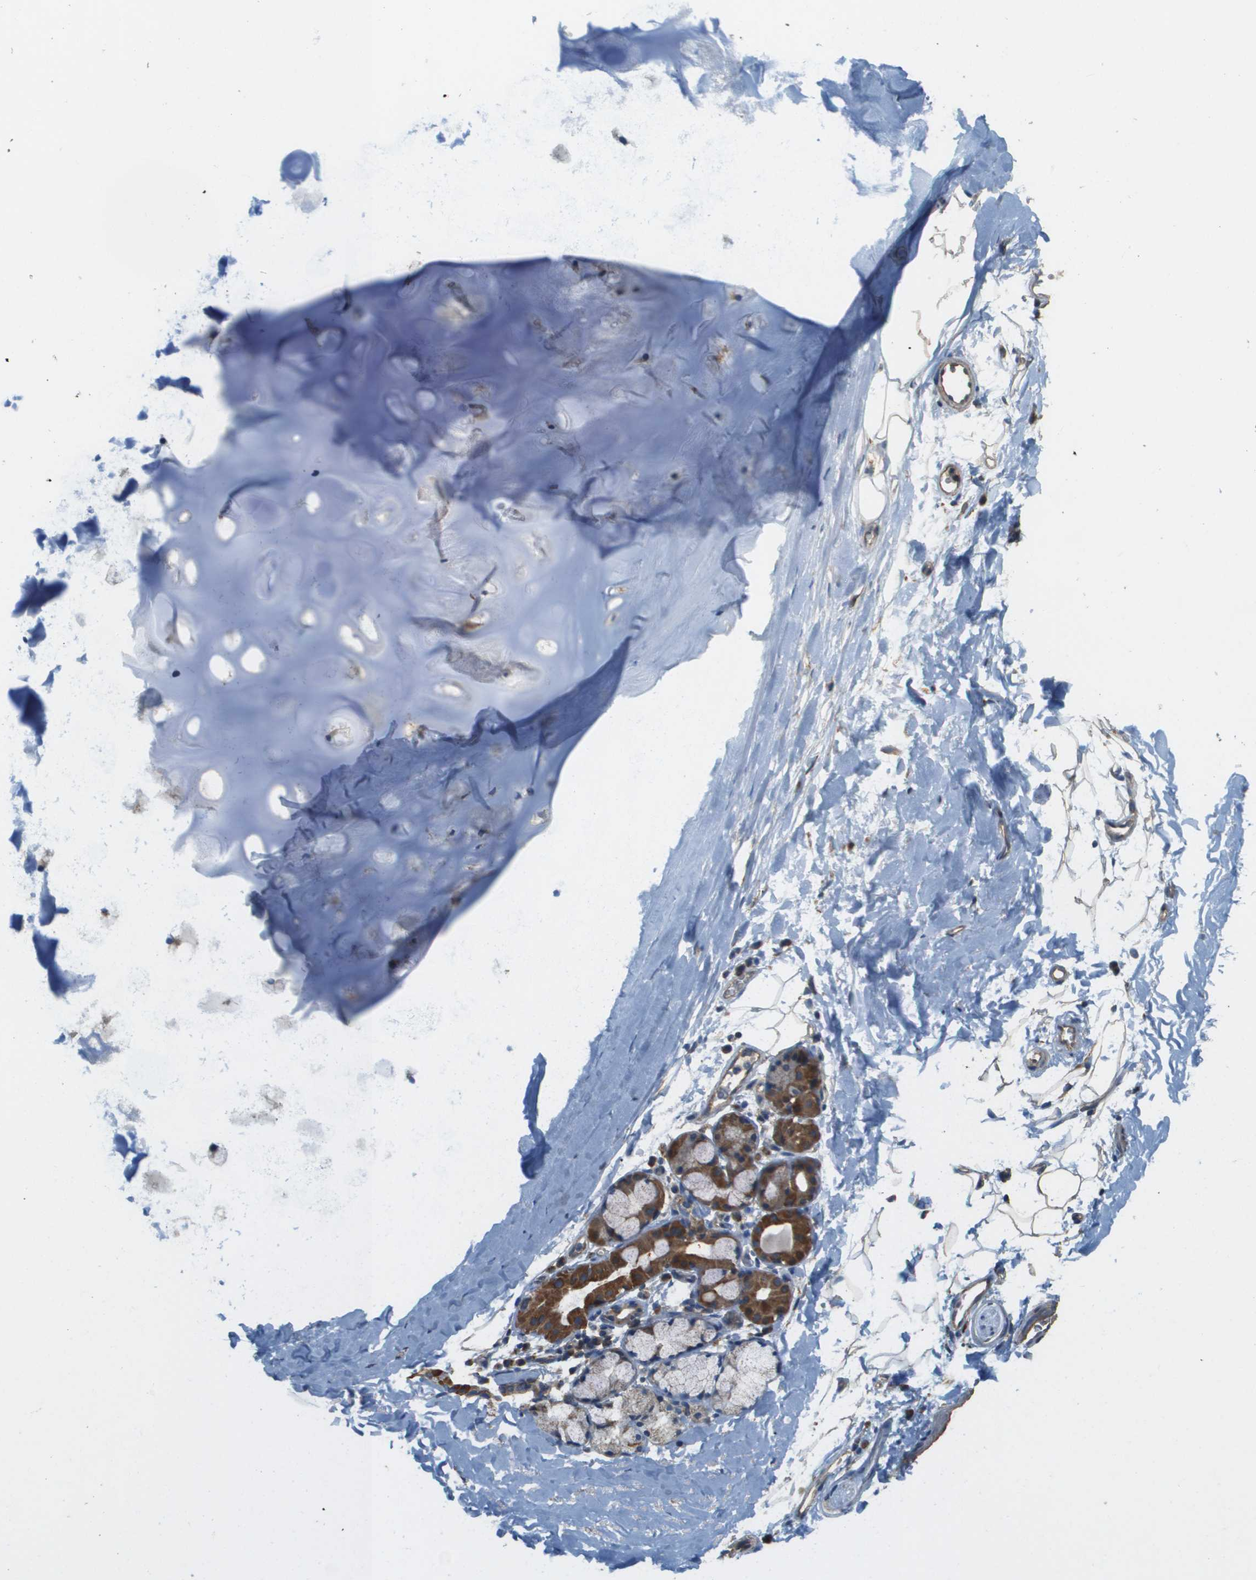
{"staining": {"intensity": "weak", "quantity": ">75%", "location": "cytoplasmic/membranous"}, "tissue": "adipose tissue", "cell_type": "Adipocytes", "image_type": "normal", "snomed": [{"axis": "morphology", "description": "Normal tissue, NOS"}, {"axis": "topography", "description": "Cartilage tissue"}, {"axis": "topography", "description": "Bronchus"}], "caption": "Immunohistochemical staining of benign human adipose tissue demonstrates low levels of weak cytoplasmic/membranous positivity in about >75% of adipocytes.", "gene": "NRK", "patient": {"sex": "female", "age": 53}}